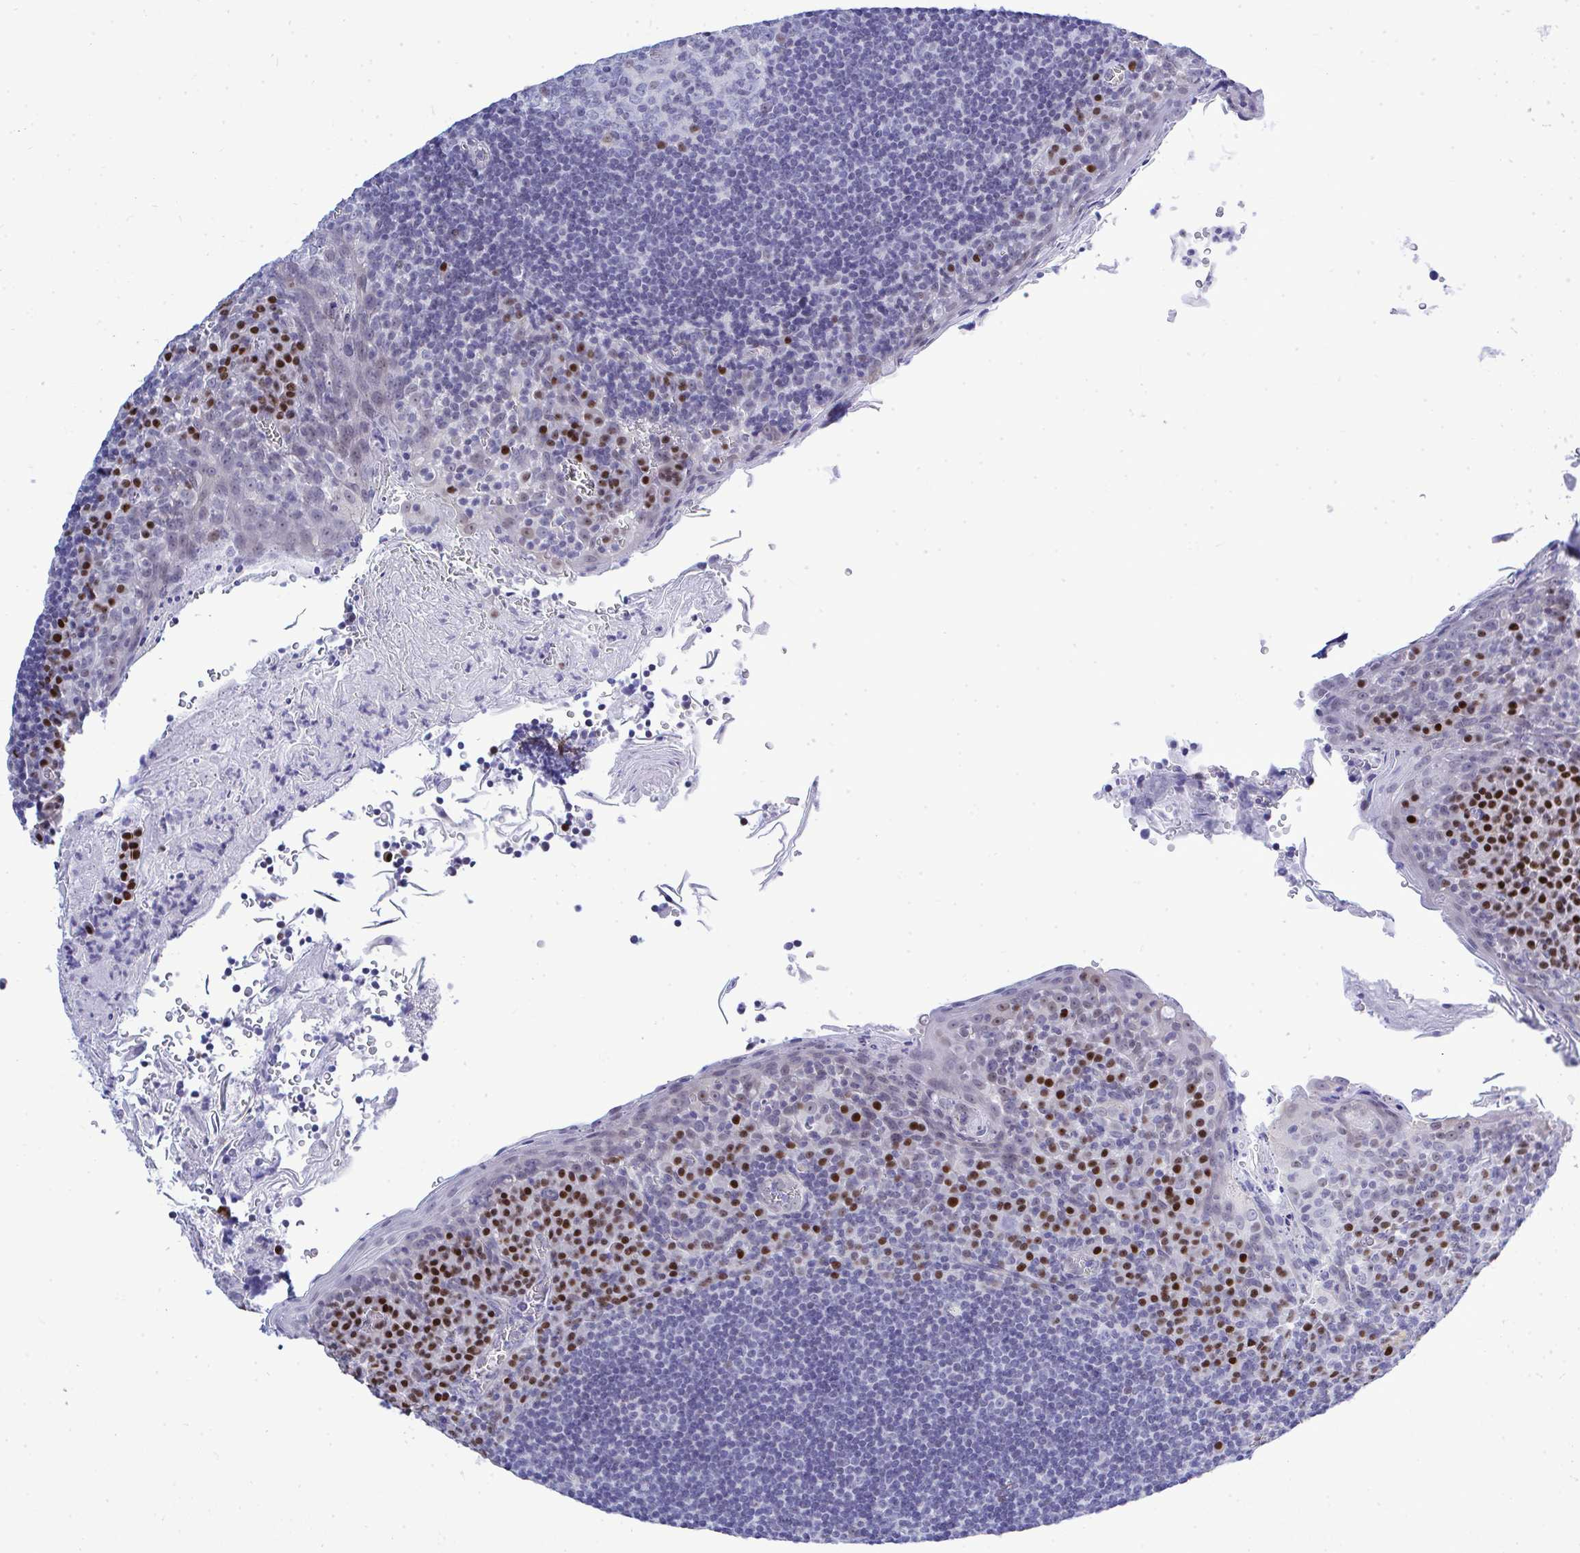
{"staining": {"intensity": "weak", "quantity": "<25%", "location": "nuclear"}, "tissue": "tonsil", "cell_type": "Germinal center cells", "image_type": "normal", "snomed": [{"axis": "morphology", "description": "Normal tissue, NOS"}, {"axis": "topography", "description": "Tonsil"}], "caption": "Immunohistochemistry photomicrograph of unremarkable tonsil: human tonsil stained with DAB (3,3'-diaminobenzidine) shows no significant protein staining in germinal center cells.", "gene": "SLC25A51", "patient": {"sex": "male", "age": 27}}